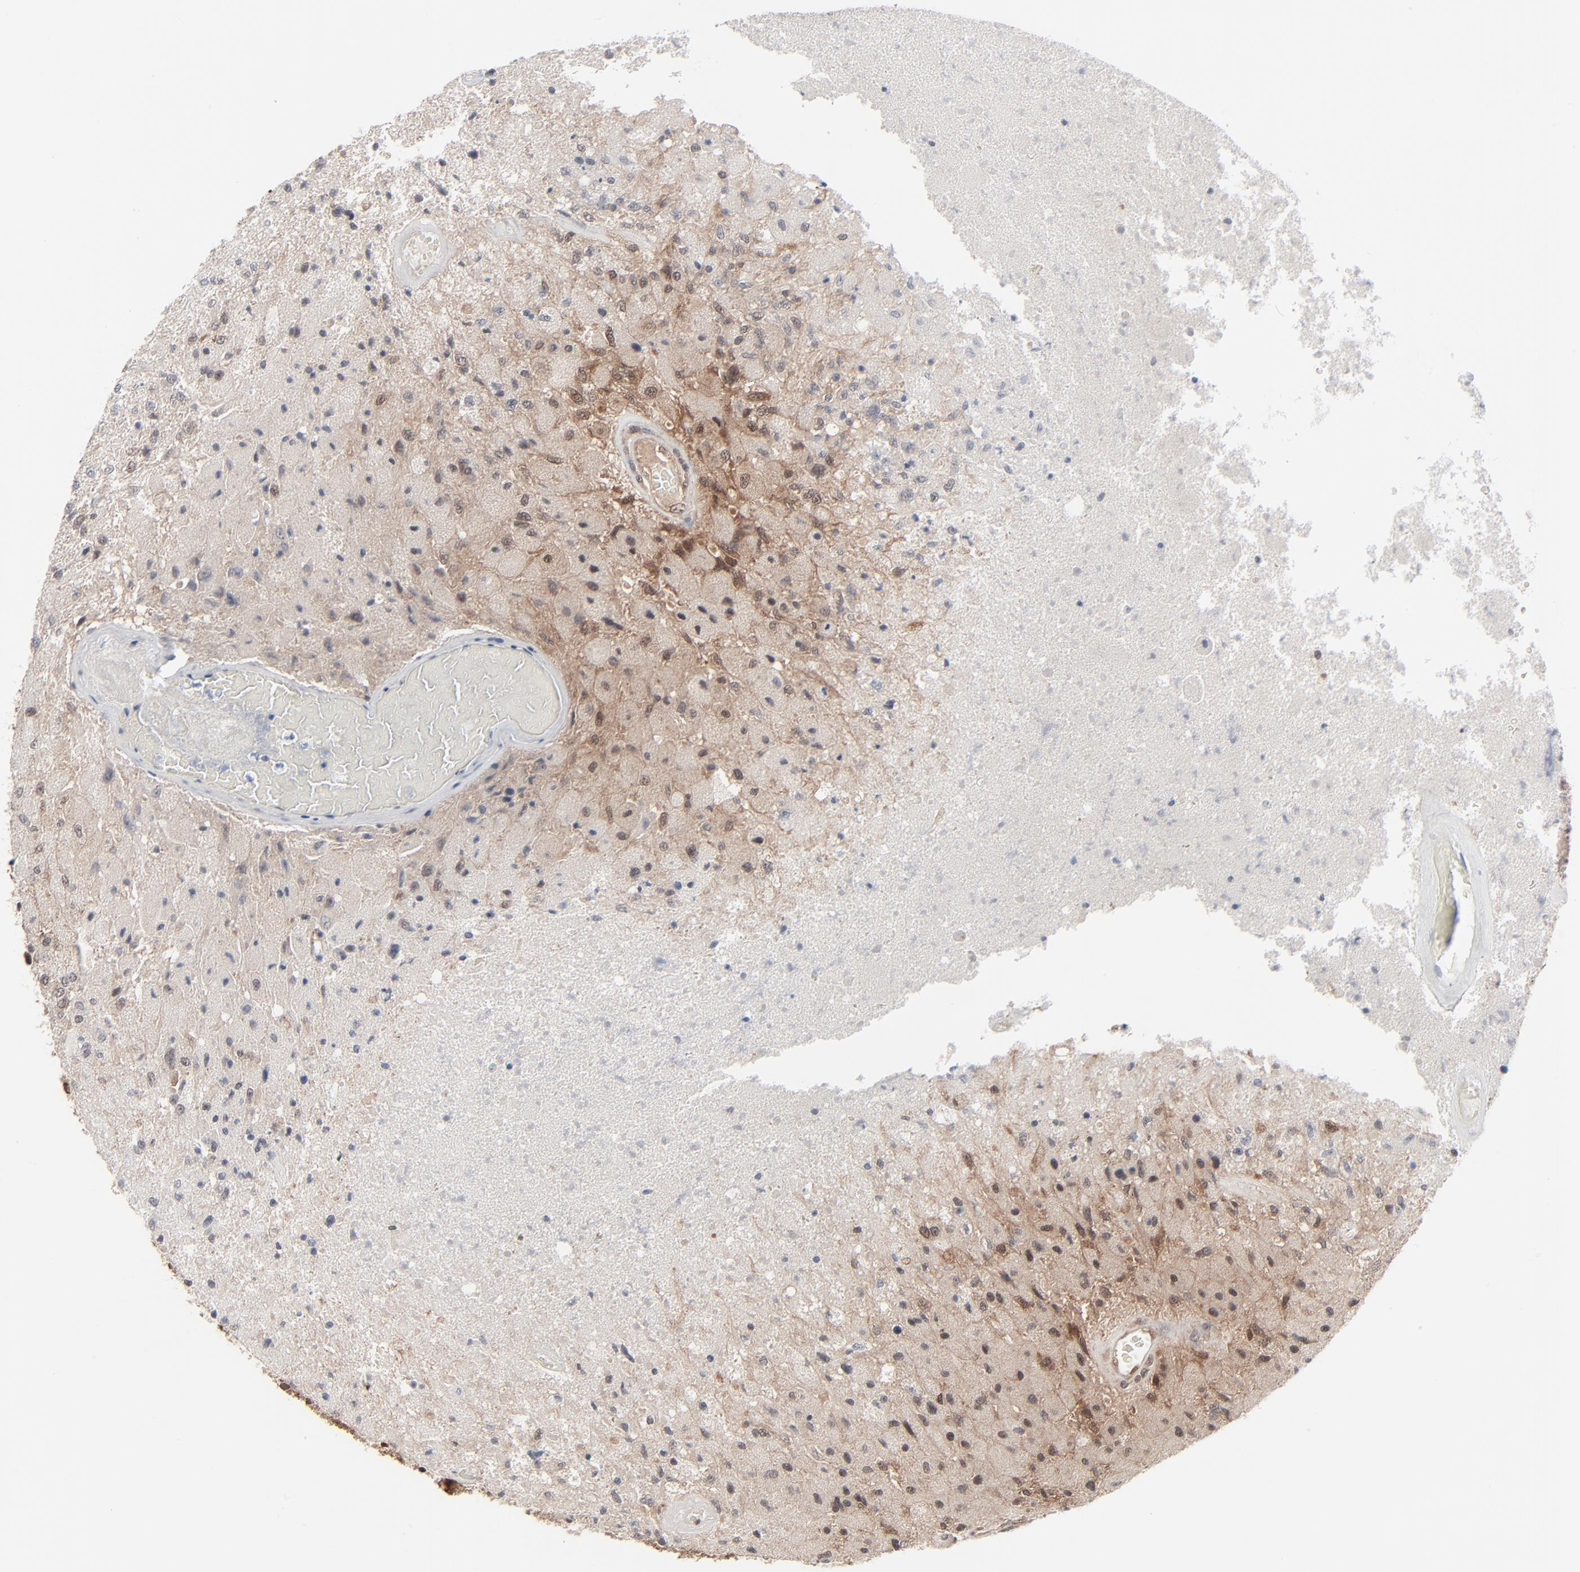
{"staining": {"intensity": "weak", "quantity": "25%-75%", "location": "cytoplasmic/membranous,nuclear"}, "tissue": "glioma", "cell_type": "Tumor cells", "image_type": "cancer", "snomed": [{"axis": "morphology", "description": "Normal tissue, NOS"}, {"axis": "morphology", "description": "Glioma, malignant, High grade"}, {"axis": "topography", "description": "Cerebral cortex"}], "caption": "Human malignant glioma (high-grade) stained for a protein (brown) exhibits weak cytoplasmic/membranous and nuclear positive expression in approximately 25%-75% of tumor cells.", "gene": "AKT1", "patient": {"sex": "male", "age": 77}}